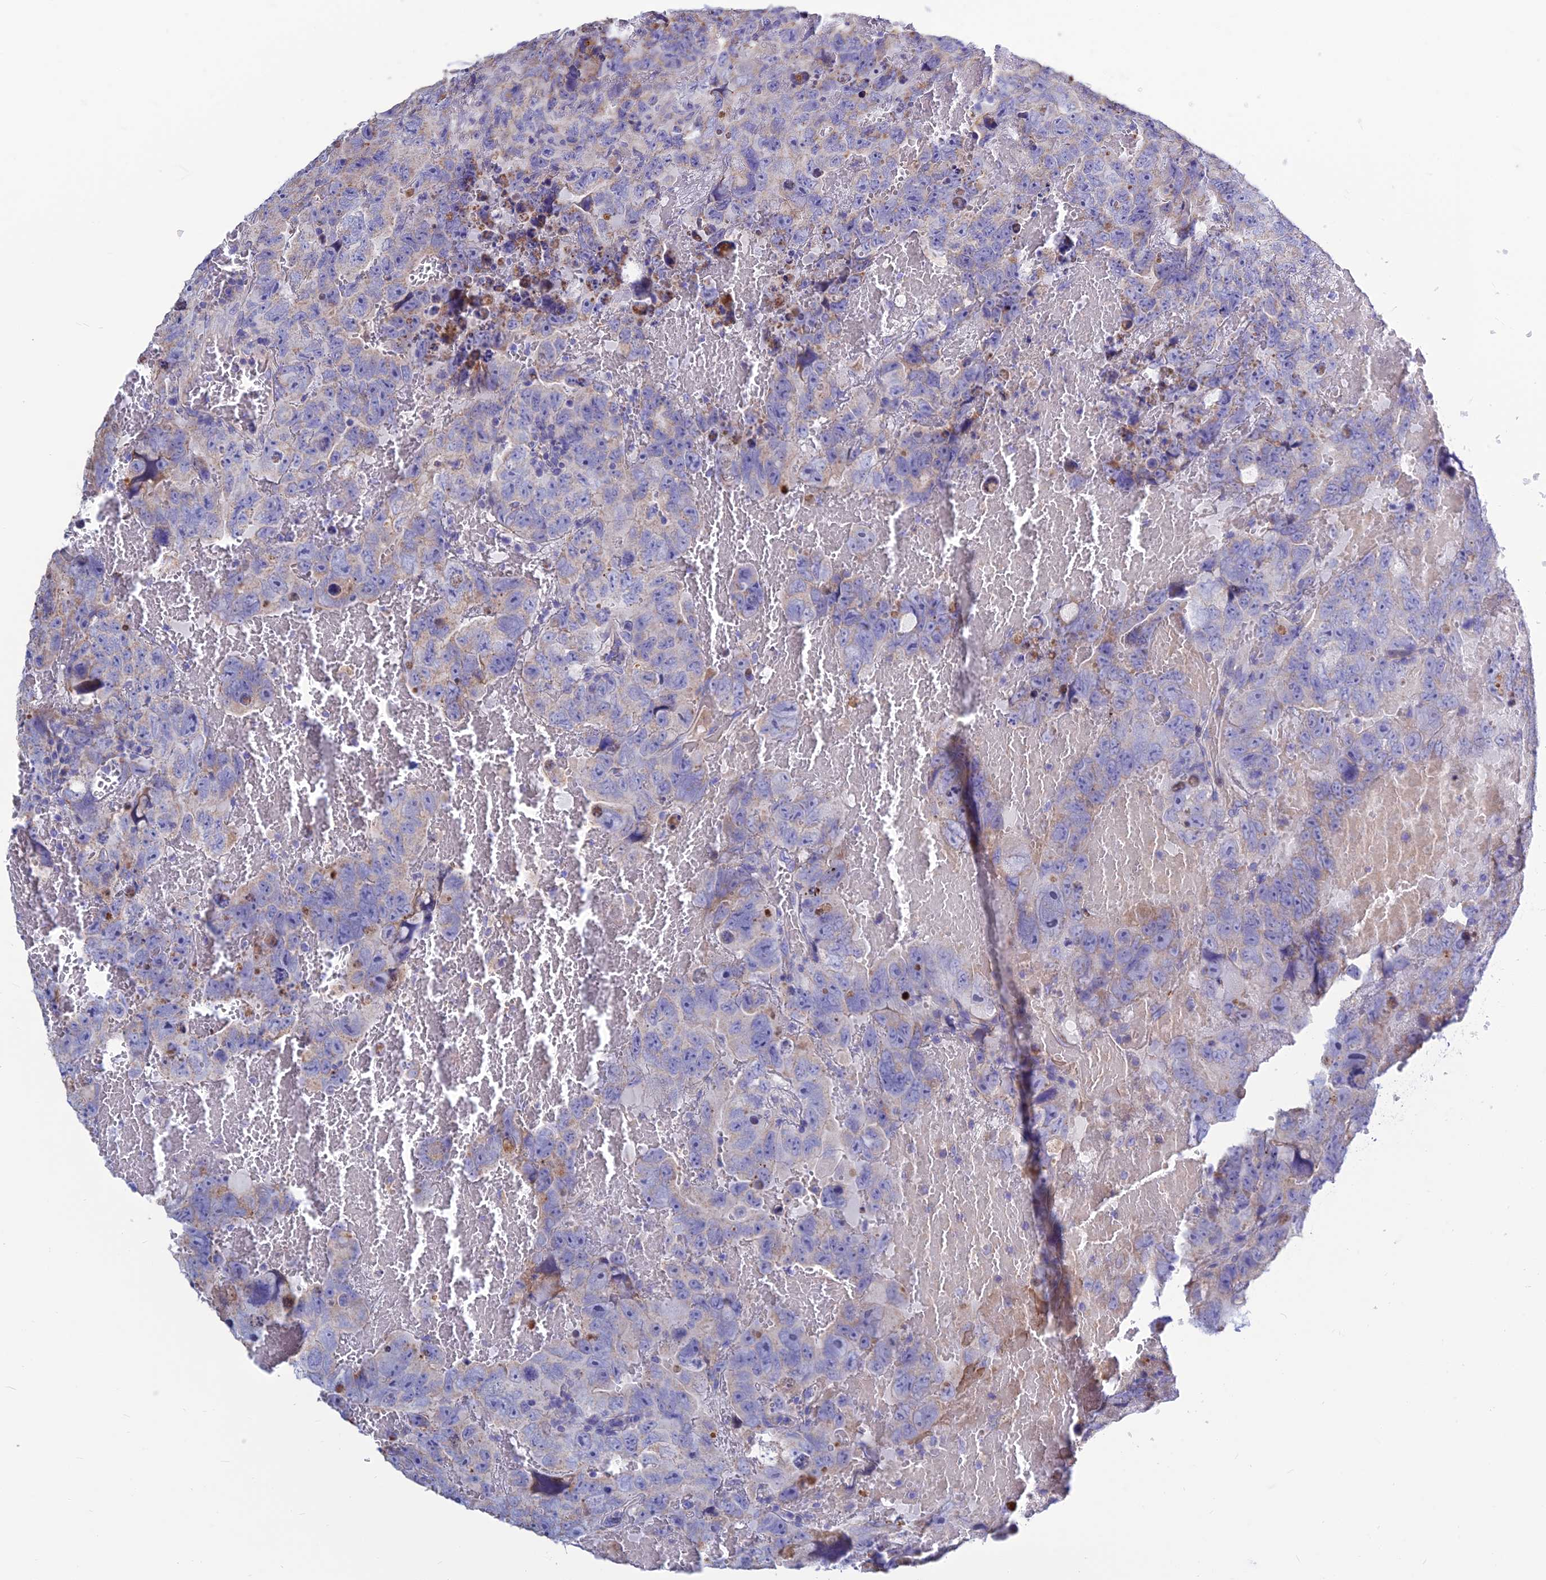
{"staining": {"intensity": "weak", "quantity": "<25%", "location": "cytoplasmic/membranous"}, "tissue": "testis cancer", "cell_type": "Tumor cells", "image_type": "cancer", "snomed": [{"axis": "morphology", "description": "Carcinoma, Embryonal, NOS"}, {"axis": "topography", "description": "Testis"}], "caption": "An image of human testis cancer is negative for staining in tumor cells.", "gene": "BHMT2", "patient": {"sex": "male", "age": 45}}